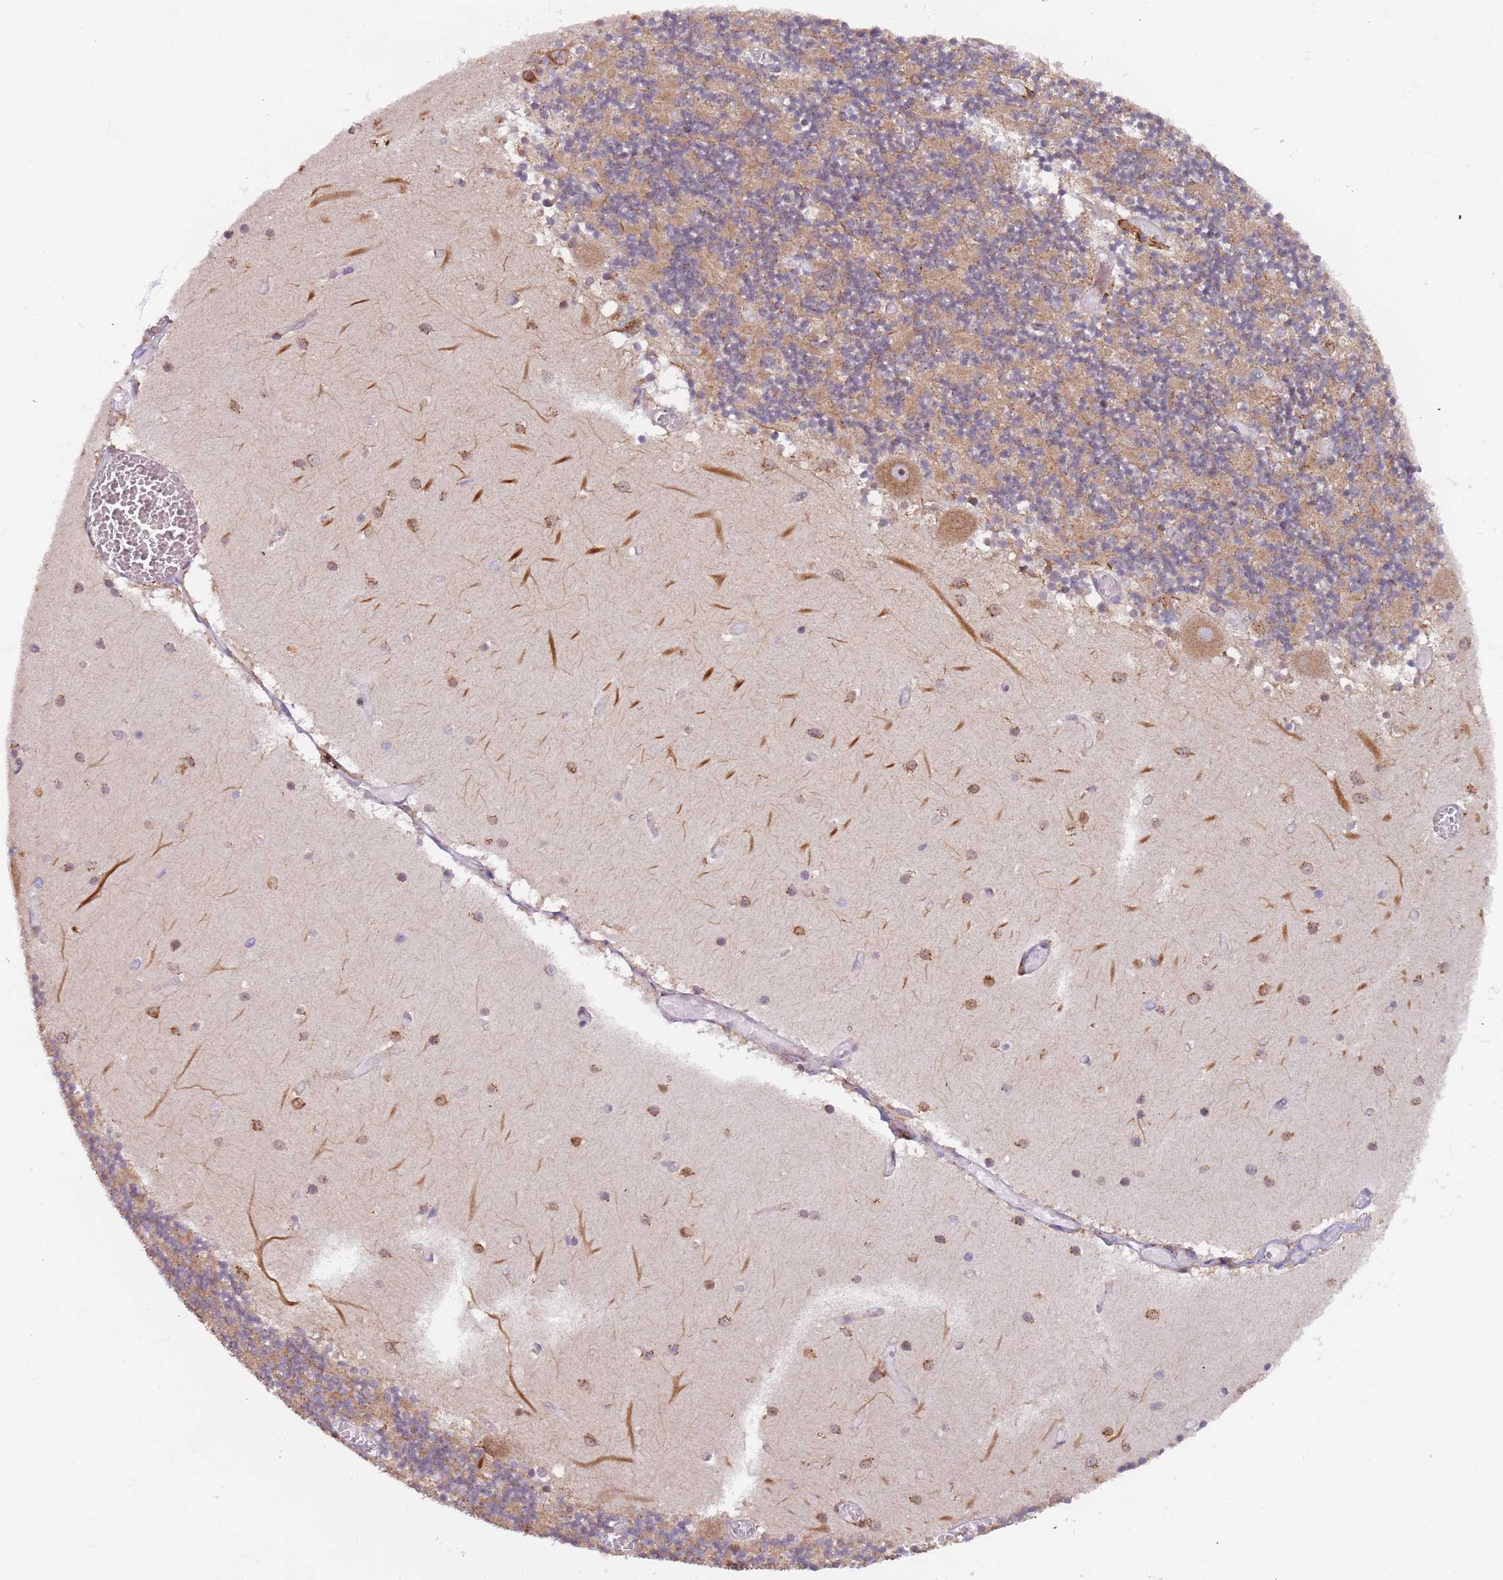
{"staining": {"intensity": "moderate", "quantity": "25%-75%", "location": "cytoplasmic/membranous"}, "tissue": "cerebellum", "cell_type": "Cells in granular layer", "image_type": "normal", "snomed": [{"axis": "morphology", "description": "Normal tissue, NOS"}, {"axis": "topography", "description": "Cerebellum"}], "caption": "High-power microscopy captured an immunohistochemistry image of normal cerebellum, revealing moderate cytoplasmic/membranous expression in approximately 25%-75% of cells in granular layer.", "gene": "AKTIP", "patient": {"sex": "female", "age": 28}}